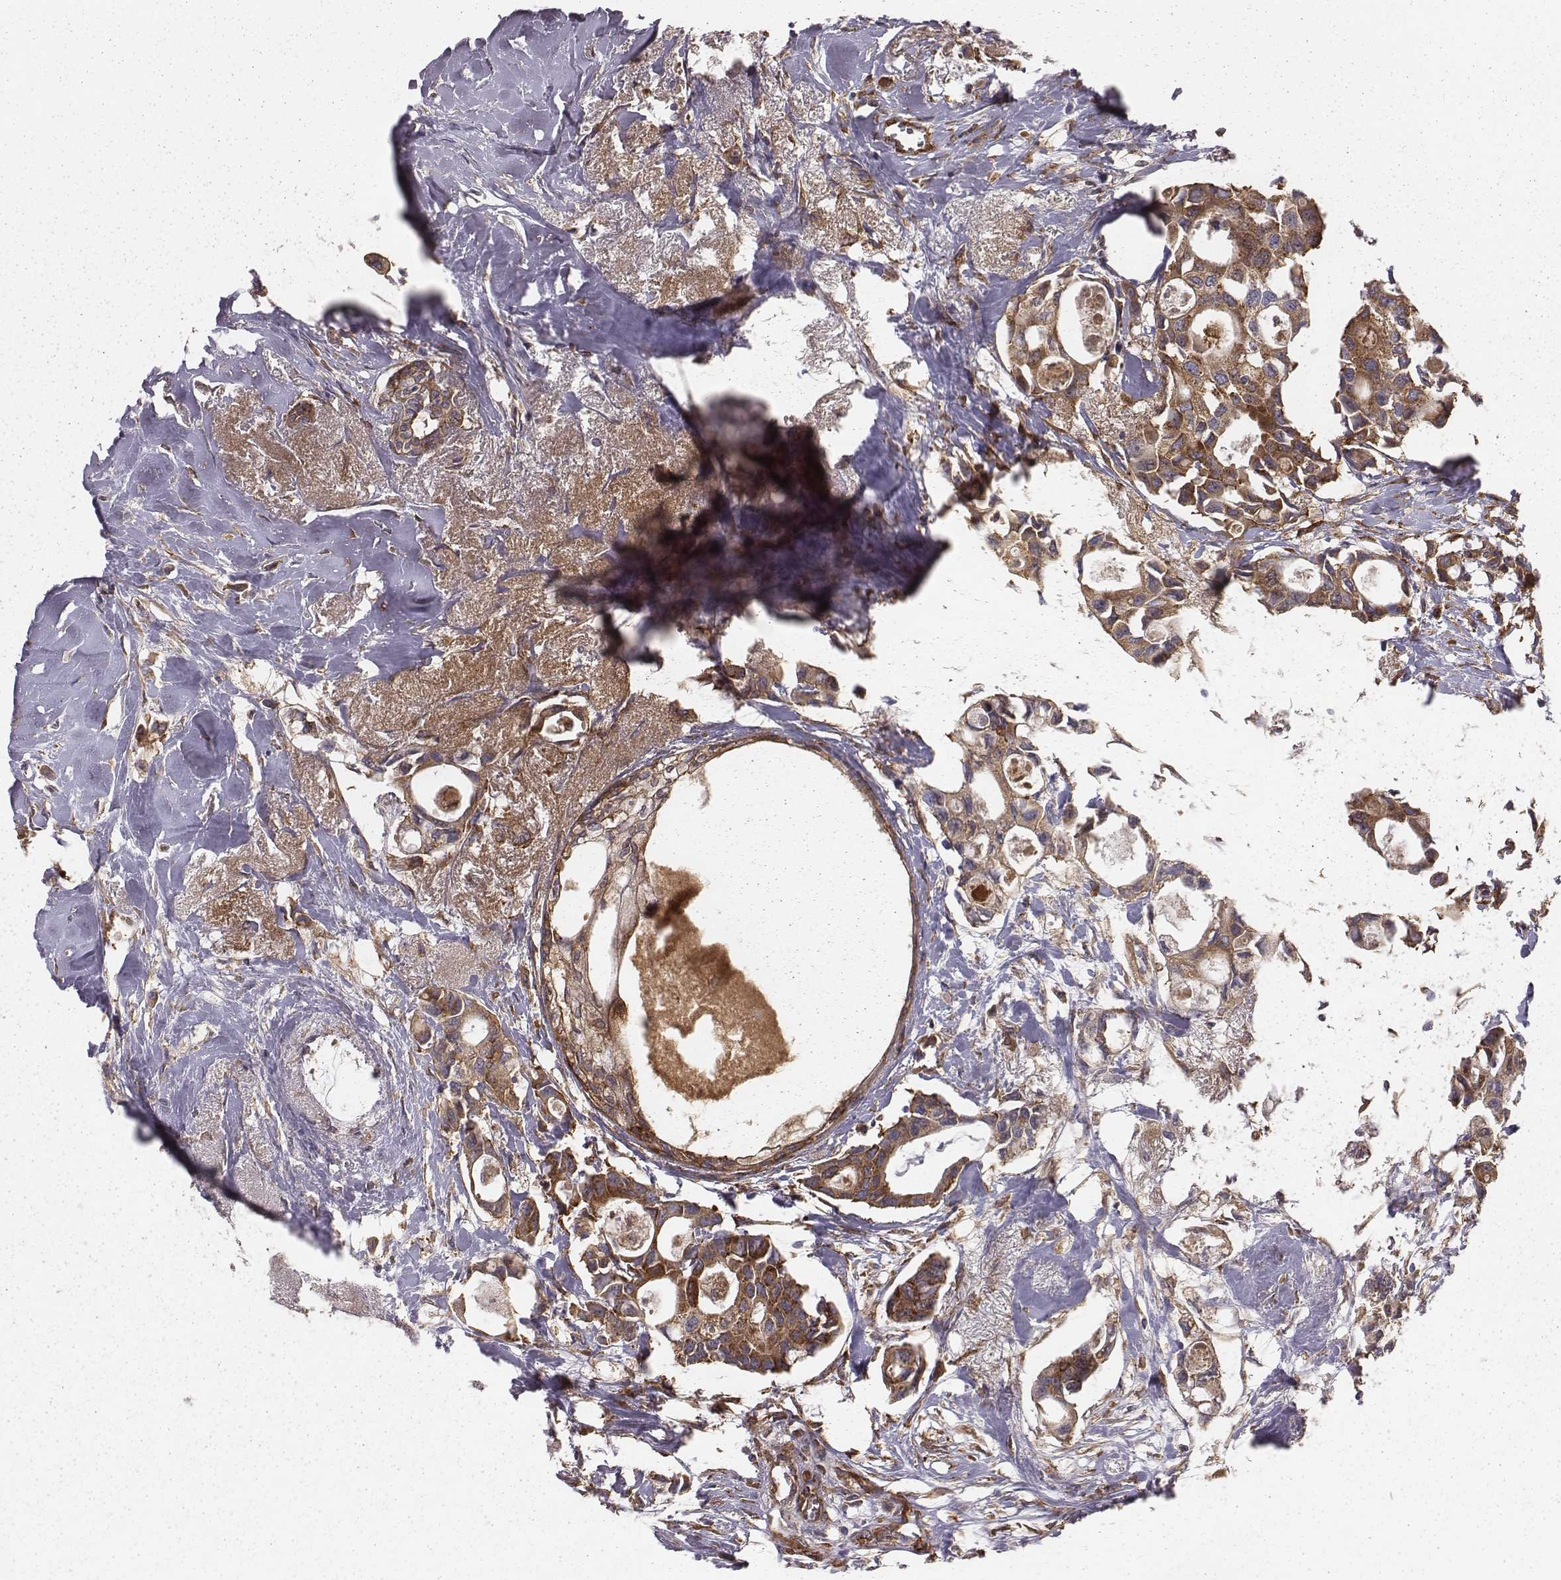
{"staining": {"intensity": "moderate", "quantity": ">75%", "location": "cytoplasmic/membranous"}, "tissue": "breast cancer", "cell_type": "Tumor cells", "image_type": "cancer", "snomed": [{"axis": "morphology", "description": "Duct carcinoma"}, {"axis": "topography", "description": "Breast"}], "caption": "The image reveals immunohistochemical staining of breast cancer (infiltrating ductal carcinoma). There is moderate cytoplasmic/membranous positivity is present in about >75% of tumor cells.", "gene": "TXLNA", "patient": {"sex": "female", "age": 83}}